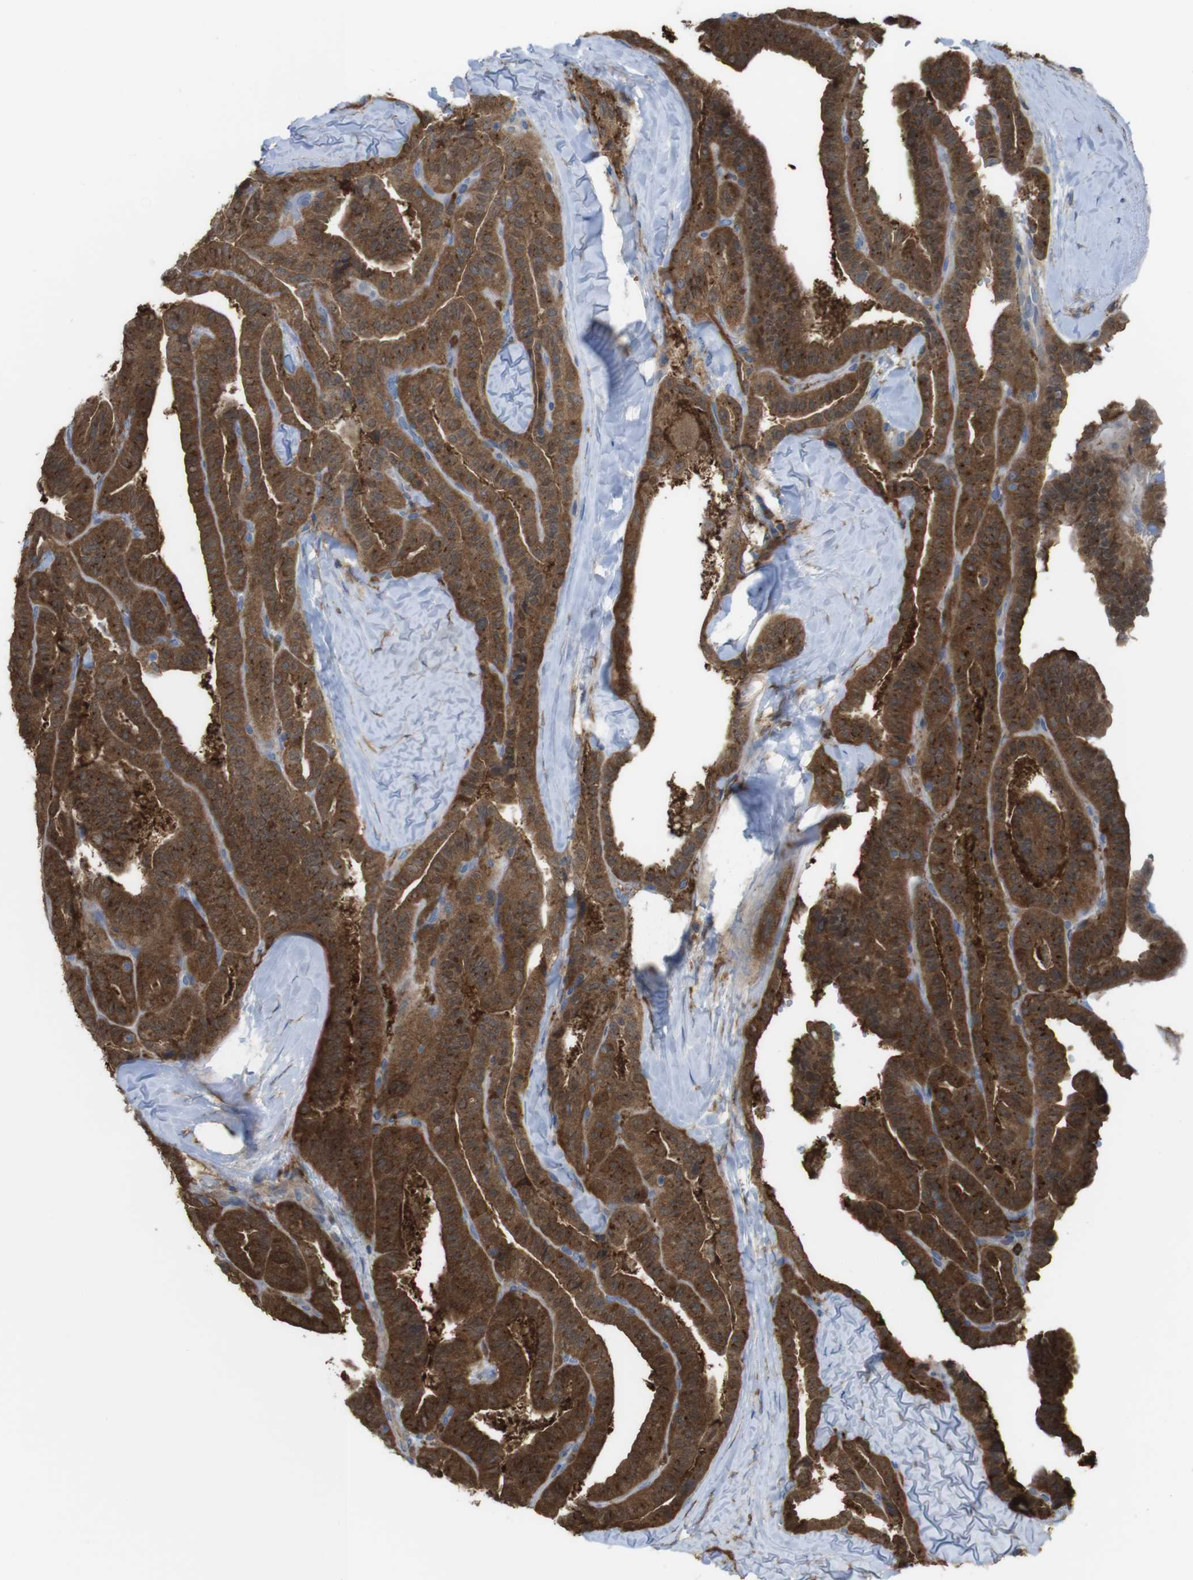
{"staining": {"intensity": "strong", "quantity": ">75%", "location": "cytoplasmic/membranous"}, "tissue": "thyroid cancer", "cell_type": "Tumor cells", "image_type": "cancer", "snomed": [{"axis": "morphology", "description": "Papillary adenocarcinoma, NOS"}, {"axis": "topography", "description": "Thyroid gland"}], "caption": "Papillary adenocarcinoma (thyroid) stained with immunohistochemistry shows strong cytoplasmic/membranous staining in about >75% of tumor cells.", "gene": "PRKCD", "patient": {"sex": "male", "age": 77}}